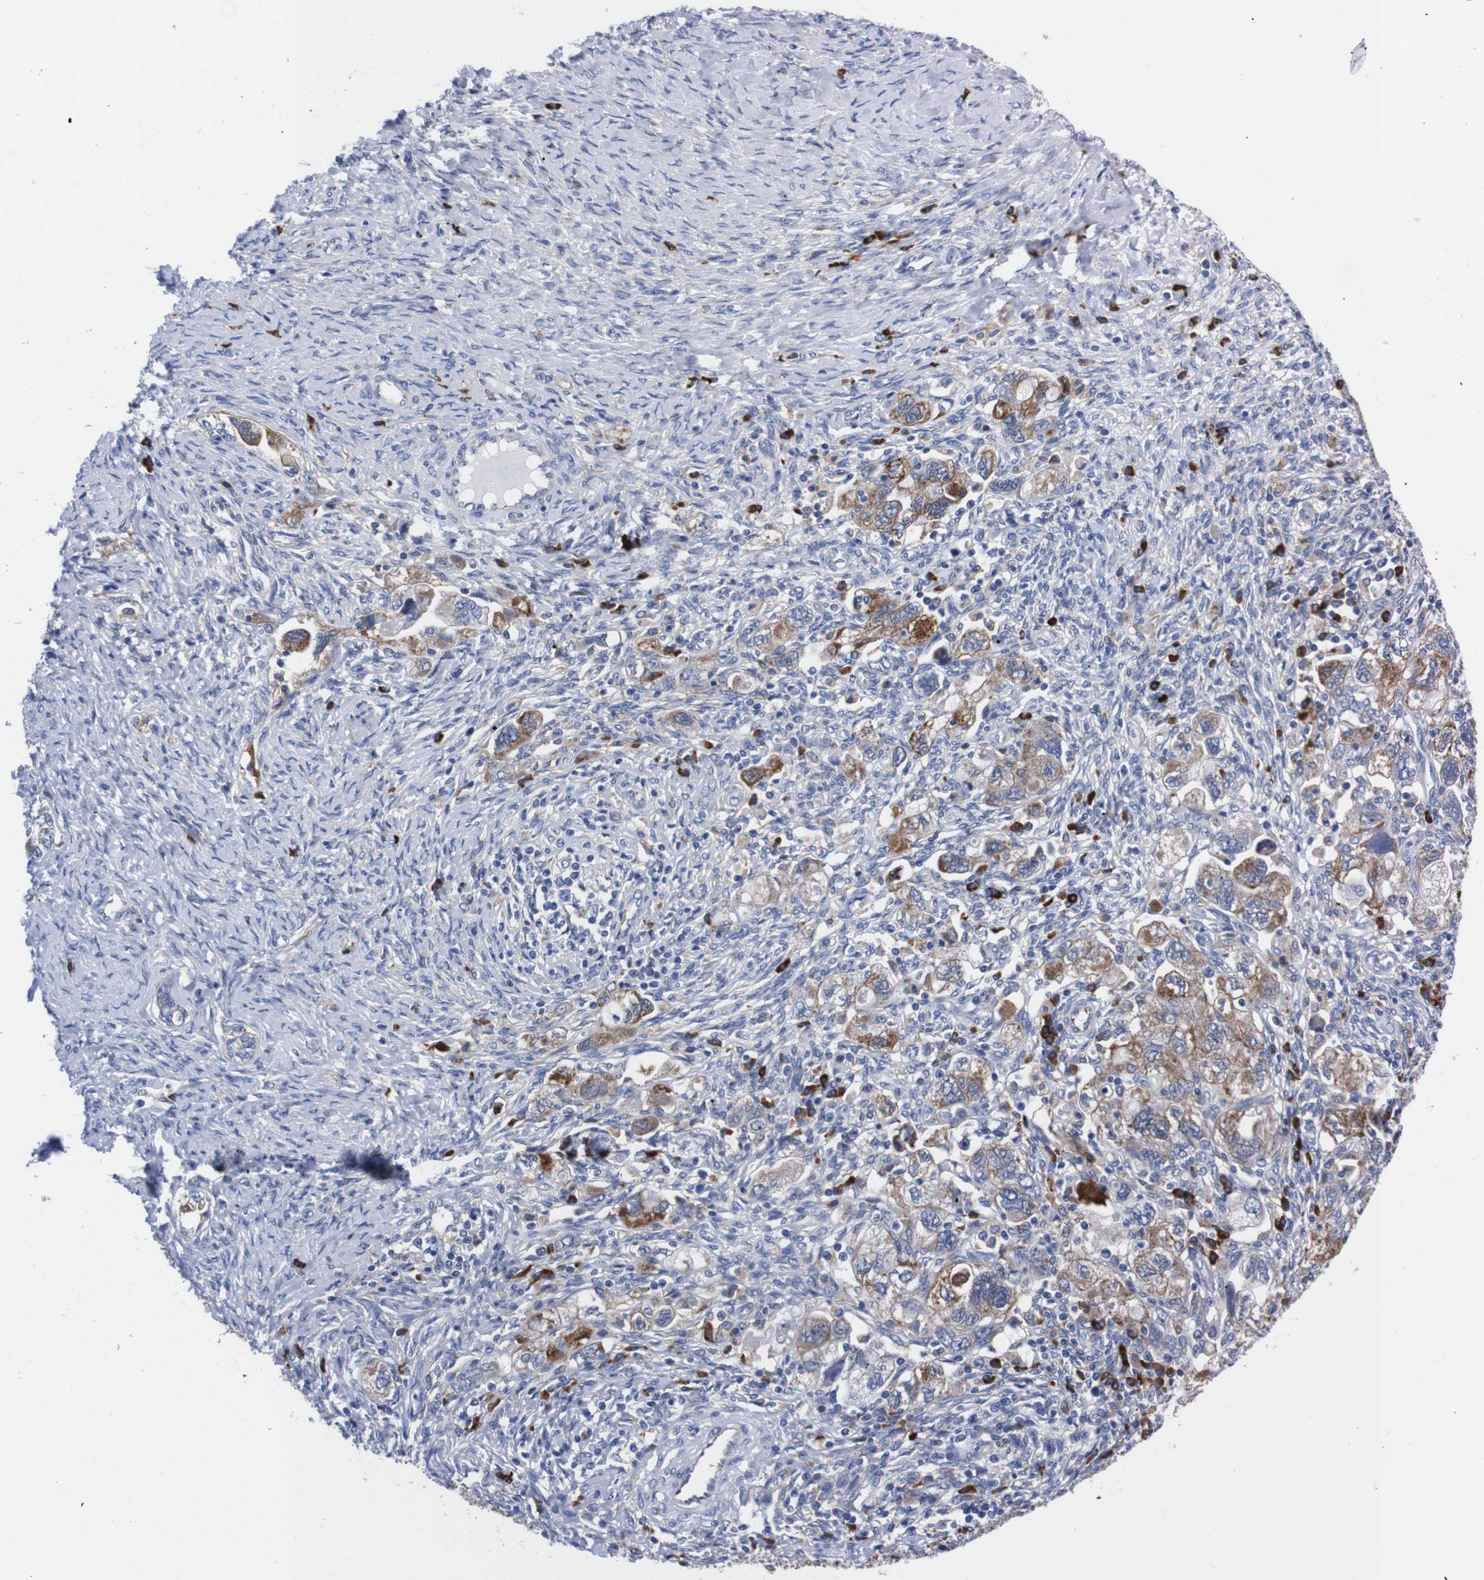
{"staining": {"intensity": "moderate", "quantity": "25%-75%", "location": "cytoplasmic/membranous"}, "tissue": "ovarian cancer", "cell_type": "Tumor cells", "image_type": "cancer", "snomed": [{"axis": "morphology", "description": "Carcinoma, NOS"}, {"axis": "morphology", "description": "Cystadenocarcinoma, serous, NOS"}, {"axis": "topography", "description": "Ovary"}], "caption": "Ovarian serous cystadenocarcinoma tissue shows moderate cytoplasmic/membranous expression in about 25%-75% of tumor cells (DAB (3,3'-diaminobenzidine) IHC with brightfield microscopy, high magnification).", "gene": "NEBL", "patient": {"sex": "female", "age": 69}}